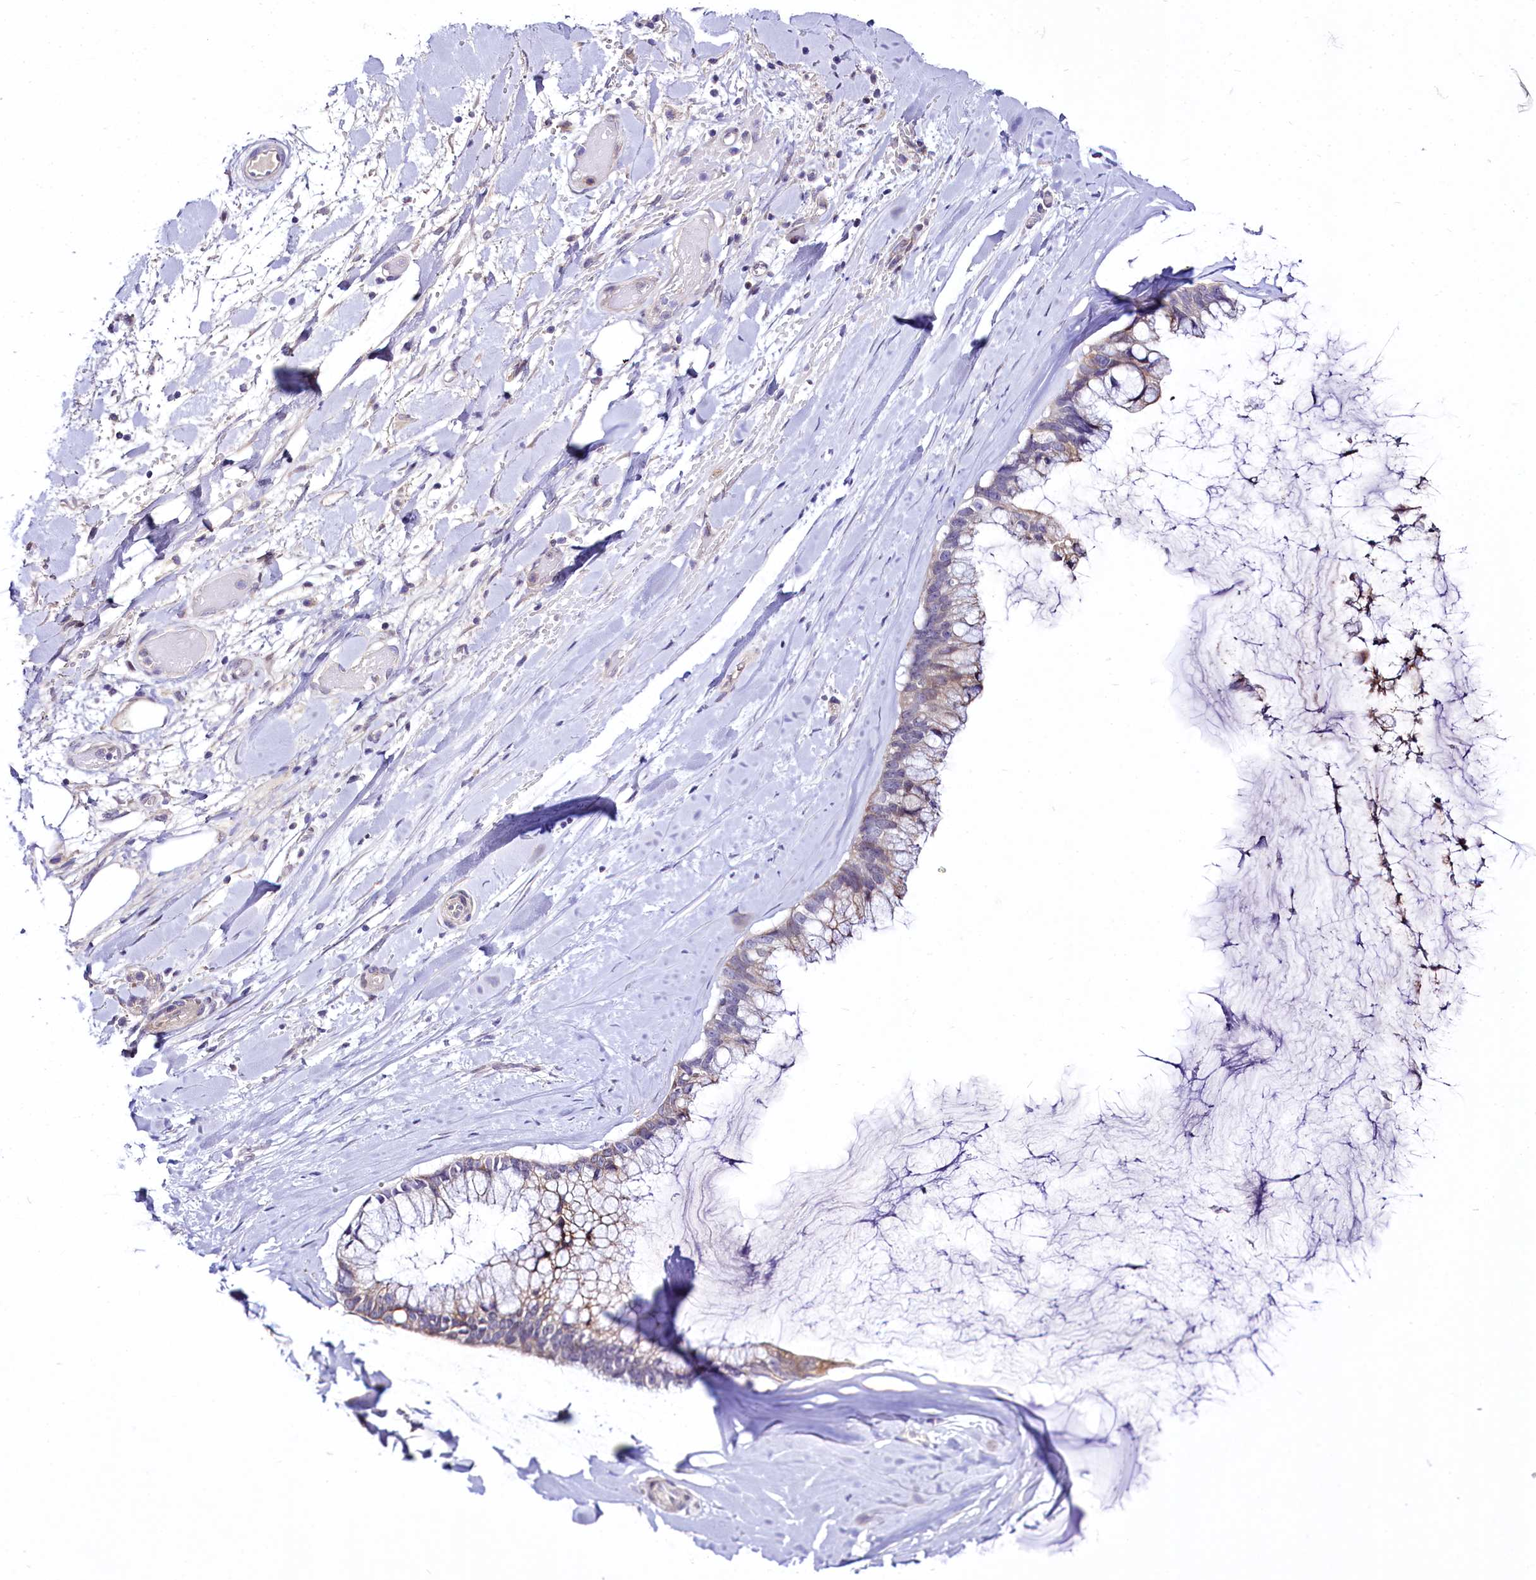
{"staining": {"intensity": "moderate", "quantity": "<25%", "location": "cytoplasmic/membranous"}, "tissue": "ovarian cancer", "cell_type": "Tumor cells", "image_type": "cancer", "snomed": [{"axis": "morphology", "description": "Cystadenocarcinoma, mucinous, NOS"}, {"axis": "topography", "description": "Ovary"}], "caption": "Moderate cytoplasmic/membranous staining for a protein is seen in approximately <25% of tumor cells of ovarian cancer (mucinous cystadenocarcinoma) using immunohistochemistry.", "gene": "ZC3H12C", "patient": {"sex": "female", "age": 39}}